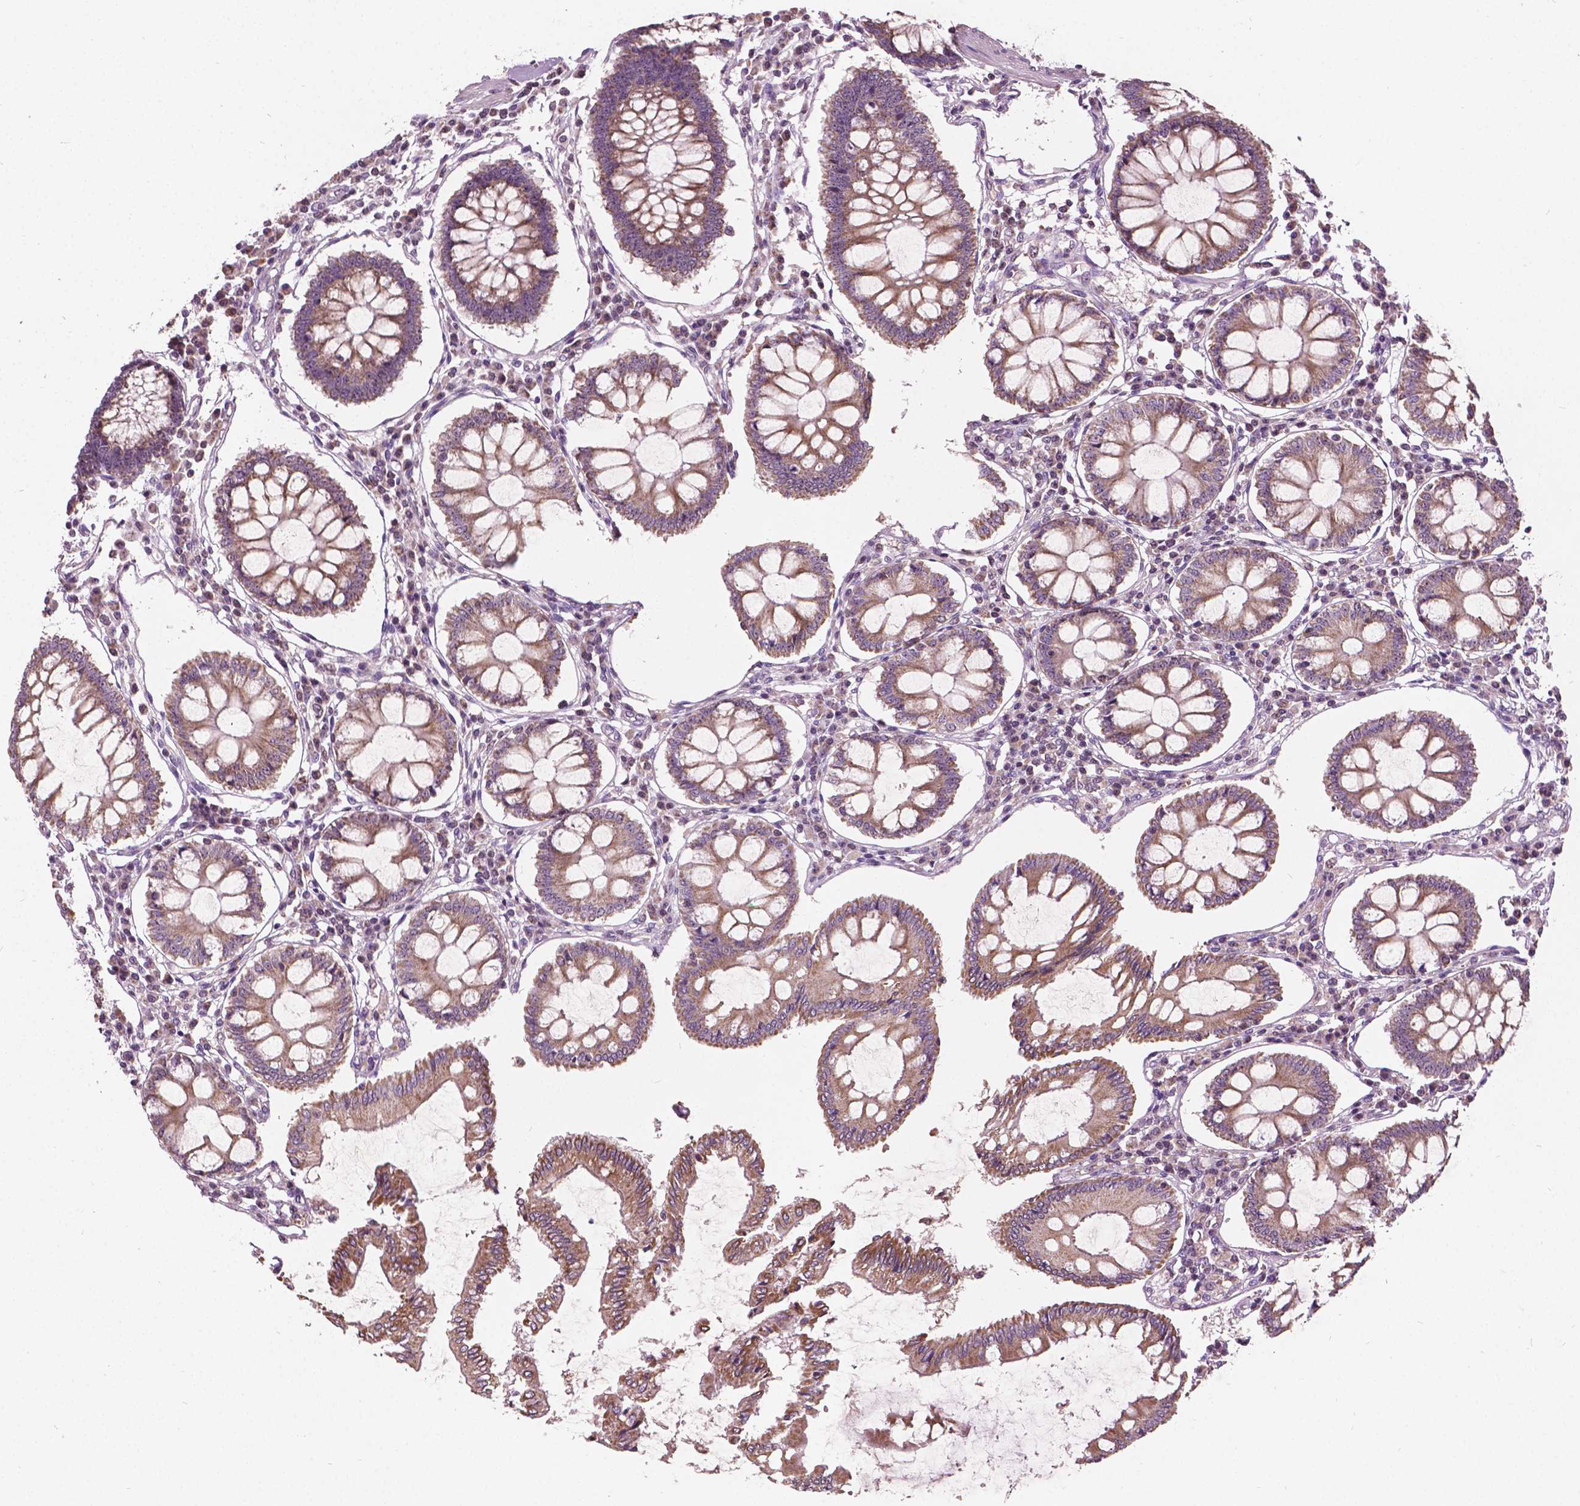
{"staining": {"intensity": "negative", "quantity": "none", "location": "none"}, "tissue": "colon", "cell_type": "Endothelial cells", "image_type": "normal", "snomed": [{"axis": "morphology", "description": "Normal tissue, NOS"}, {"axis": "morphology", "description": "Adenocarcinoma, NOS"}, {"axis": "topography", "description": "Colon"}], "caption": "Endothelial cells are negative for protein expression in normal human colon. (Stains: DAB (3,3'-diaminobenzidine) immunohistochemistry (IHC) with hematoxylin counter stain, Microscopy: brightfield microscopy at high magnification).", "gene": "ODF3L2", "patient": {"sex": "male", "age": 83}}